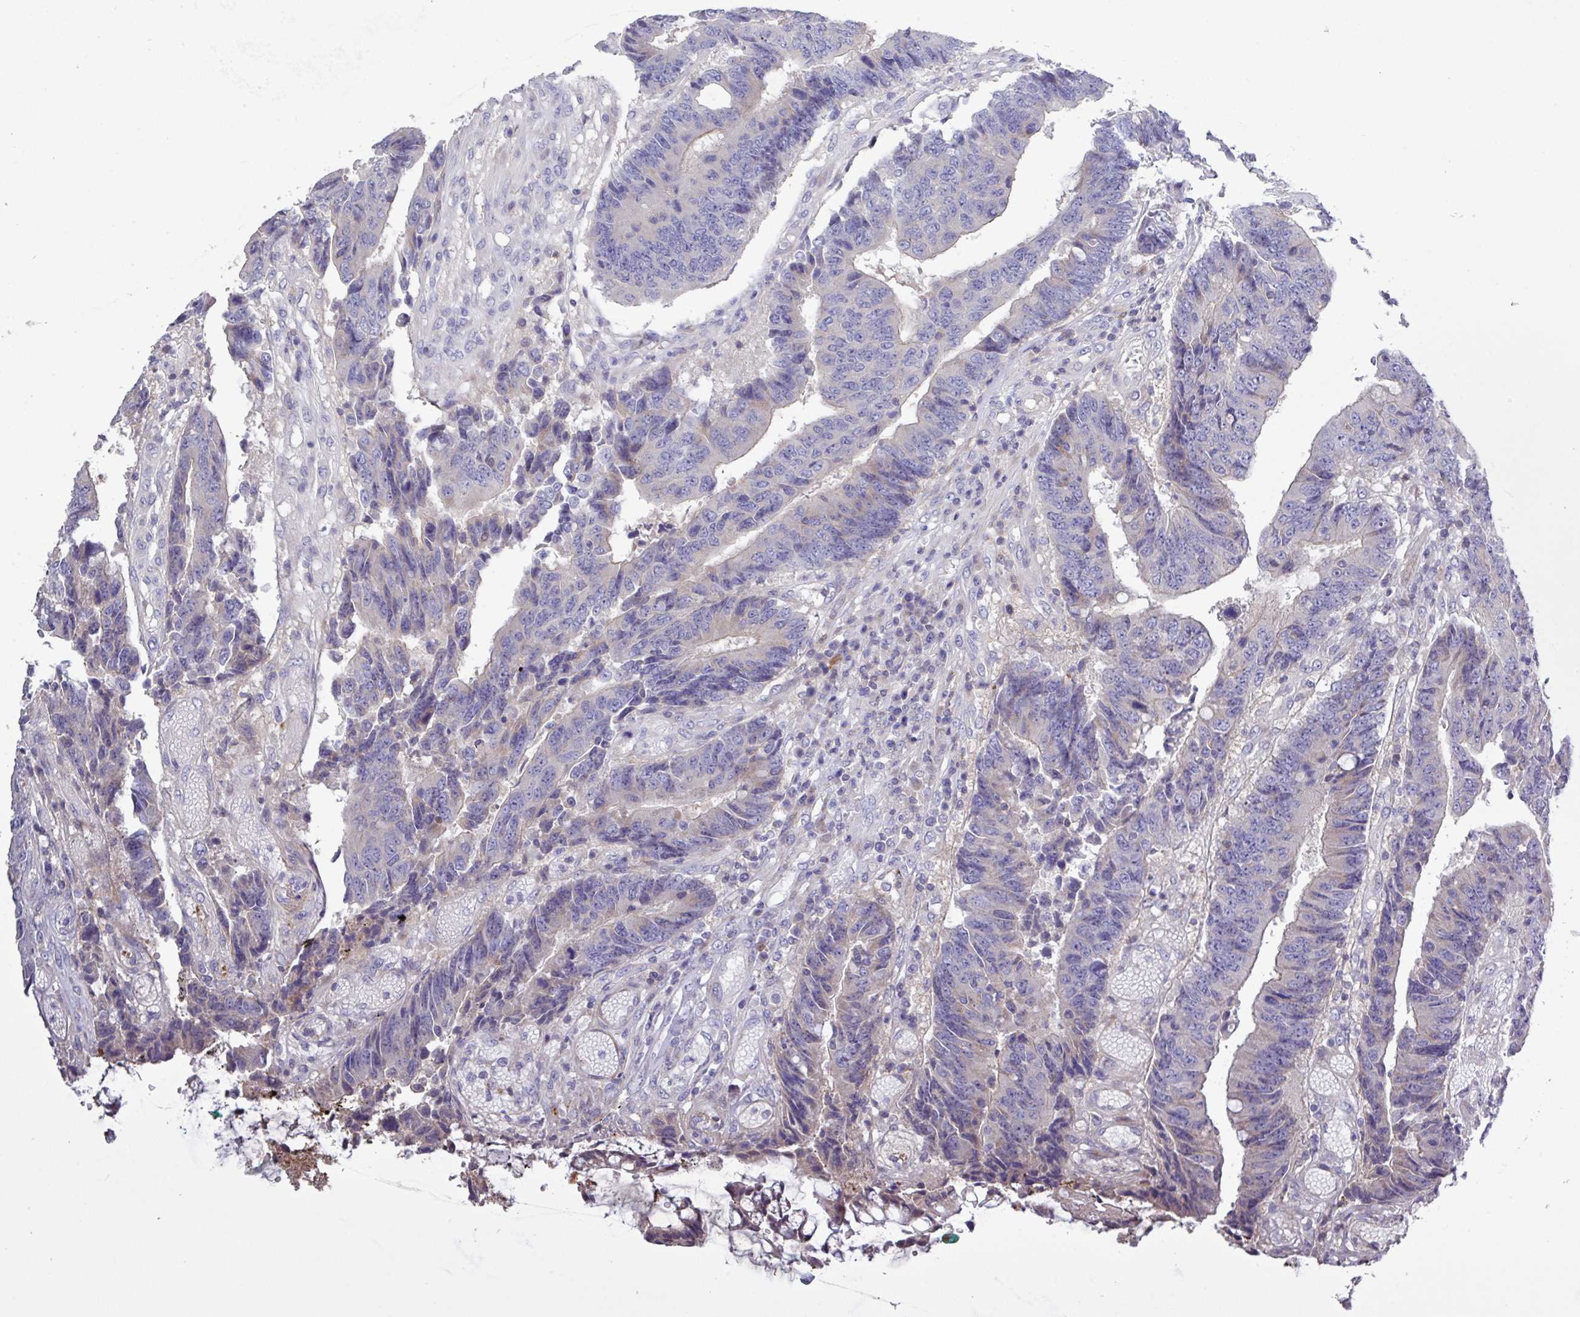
{"staining": {"intensity": "negative", "quantity": "none", "location": "none"}, "tissue": "colorectal cancer", "cell_type": "Tumor cells", "image_type": "cancer", "snomed": [{"axis": "morphology", "description": "Adenocarcinoma, NOS"}, {"axis": "topography", "description": "Rectum"}], "caption": "Adenocarcinoma (colorectal) was stained to show a protein in brown. There is no significant positivity in tumor cells.", "gene": "TNFSF12", "patient": {"sex": "male", "age": 84}}